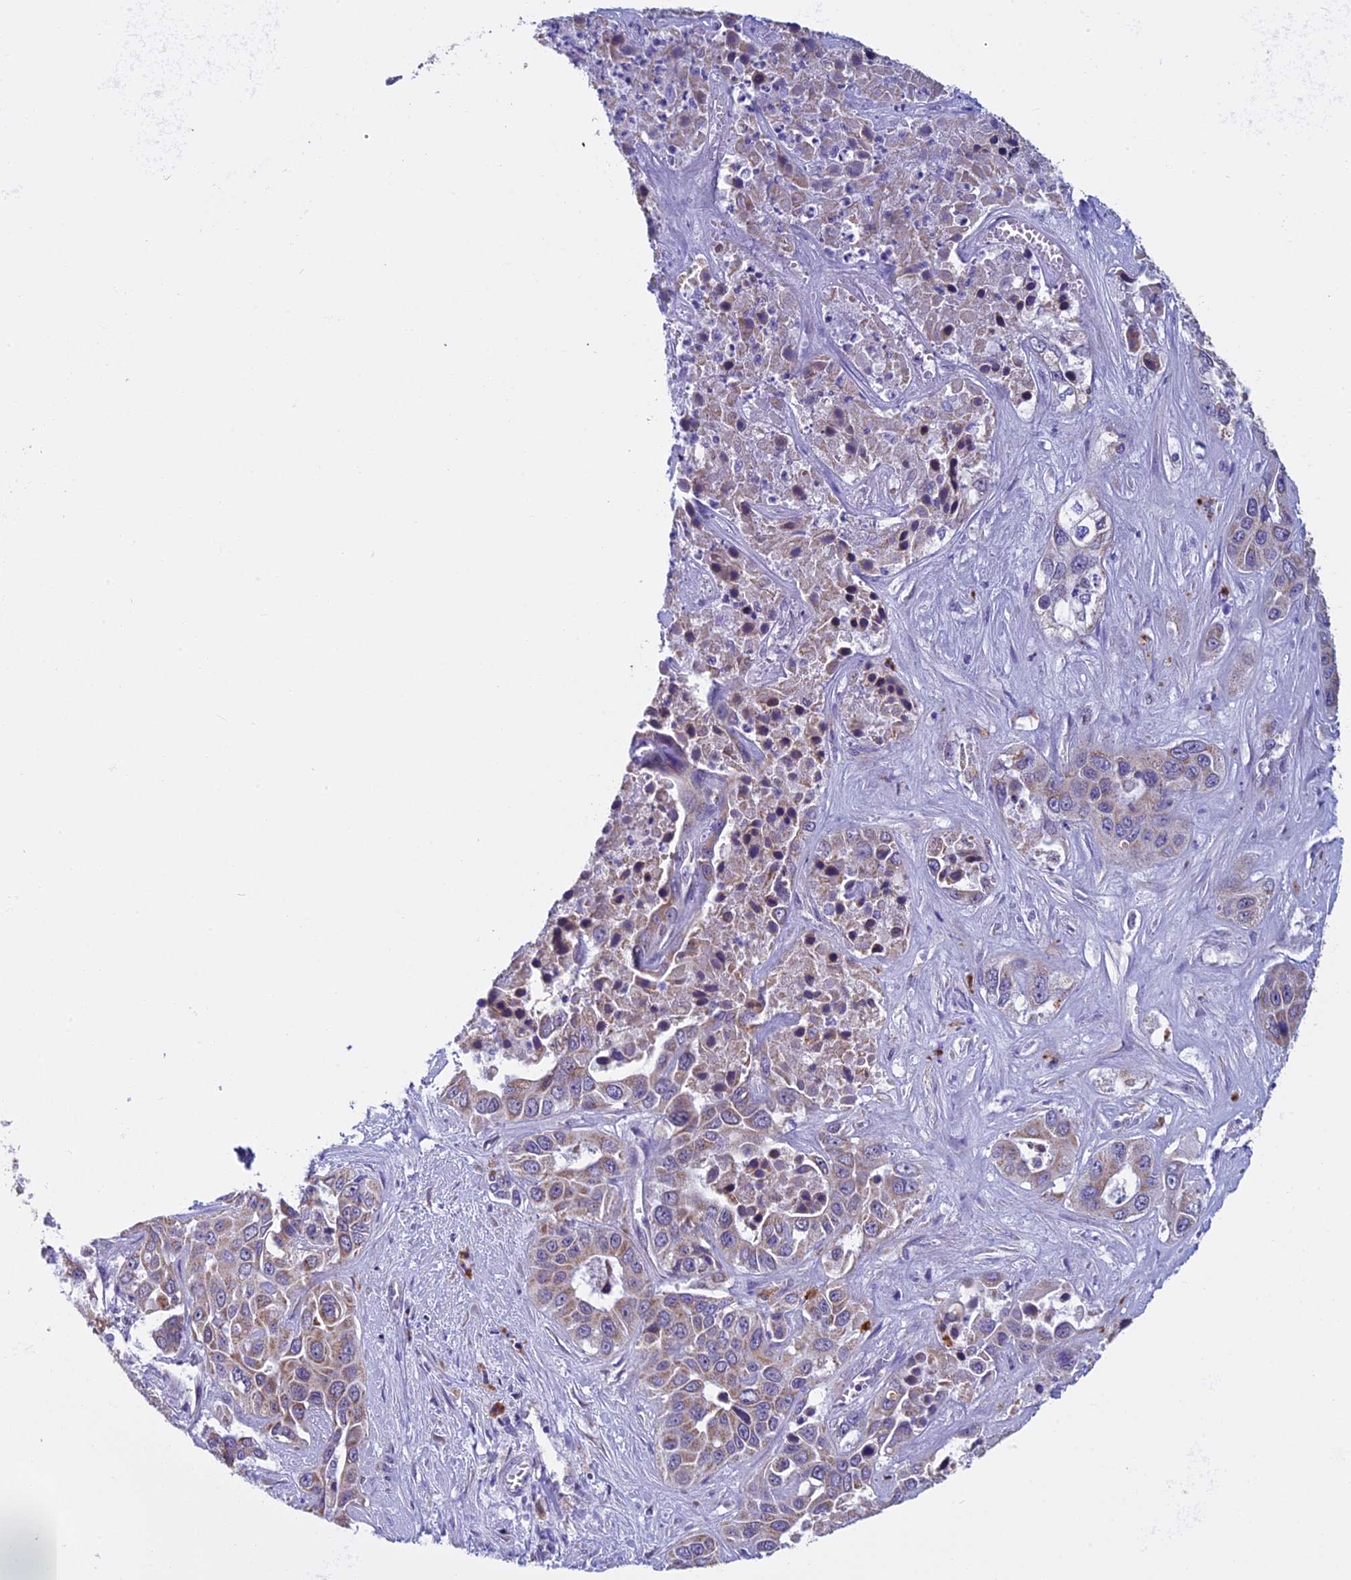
{"staining": {"intensity": "weak", "quantity": "25%-75%", "location": "cytoplasmic/membranous"}, "tissue": "liver cancer", "cell_type": "Tumor cells", "image_type": "cancer", "snomed": [{"axis": "morphology", "description": "Cholangiocarcinoma"}, {"axis": "topography", "description": "Liver"}], "caption": "Liver cancer was stained to show a protein in brown. There is low levels of weak cytoplasmic/membranous staining in approximately 25%-75% of tumor cells.", "gene": "ZNF317", "patient": {"sex": "female", "age": 52}}